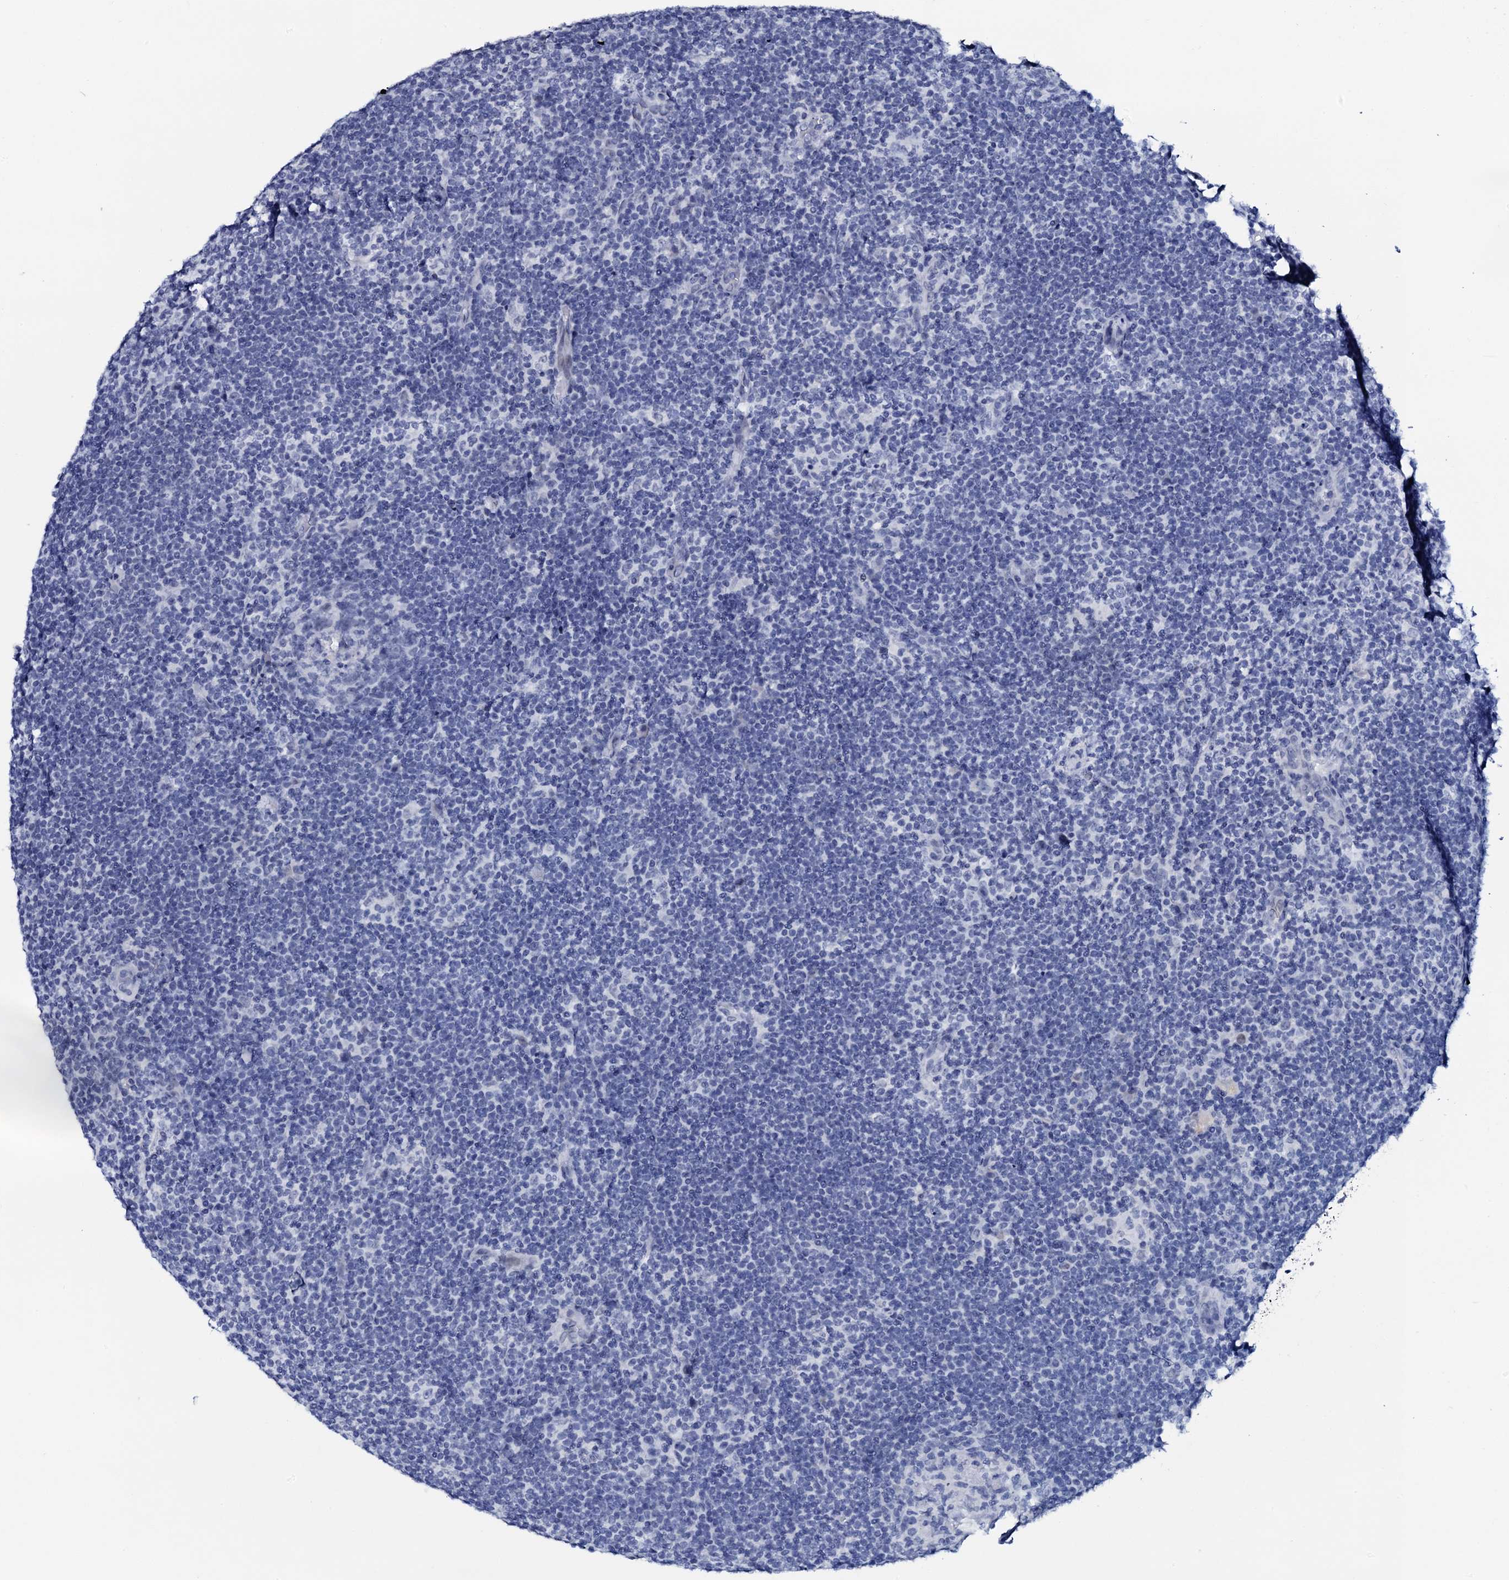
{"staining": {"intensity": "negative", "quantity": "none", "location": "none"}, "tissue": "lymphoma", "cell_type": "Tumor cells", "image_type": "cancer", "snomed": [{"axis": "morphology", "description": "Hodgkin's disease, NOS"}, {"axis": "topography", "description": "Lymph node"}], "caption": "High power microscopy micrograph of an immunohistochemistry (IHC) histopathology image of Hodgkin's disease, revealing no significant staining in tumor cells. The staining was performed using DAB (3,3'-diaminobenzidine) to visualize the protein expression in brown, while the nuclei were stained in blue with hematoxylin (Magnification: 20x).", "gene": "SPATA19", "patient": {"sex": "female", "age": 57}}